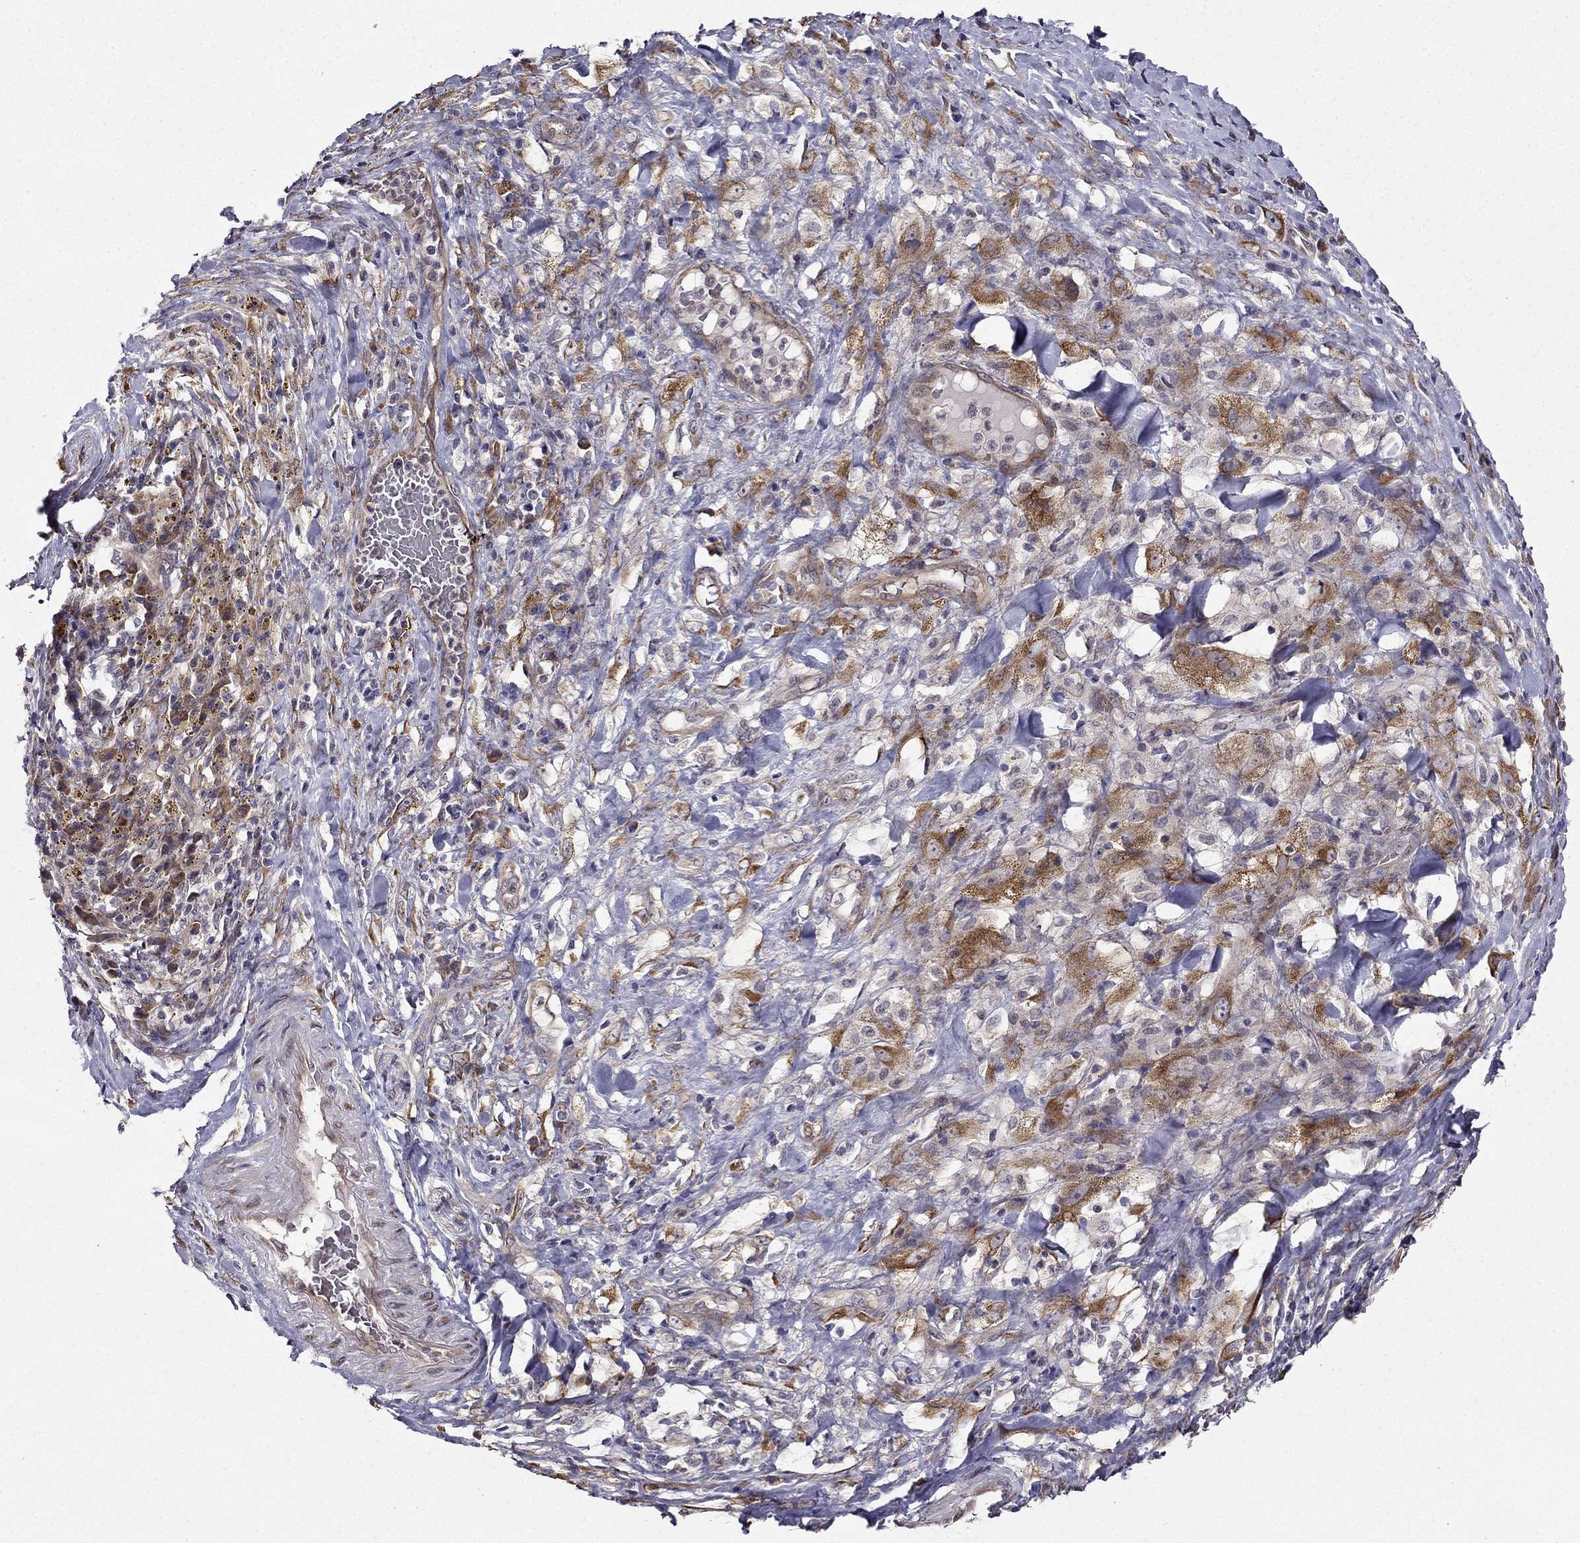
{"staining": {"intensity": "moderate", "quantity": "<25%", "location": "cytoplasmic/membranous"}, "tissue": "melanoma", "cell_type": "Tumor cells", "image_type": "cancer", "snomed": [{"axis": "morphology", "description": "Malignant melanoma, NOS"}, {"axis": "topography", "description": "Skin"}], "caption": "Human melanoma stained for a protein (brown) reveals moderate cytoplasmic/membranous positive expression in about <25% of tumor cells.", "gene": "ARHGEF28", "patient": {"sex": "female", "age": 91}}